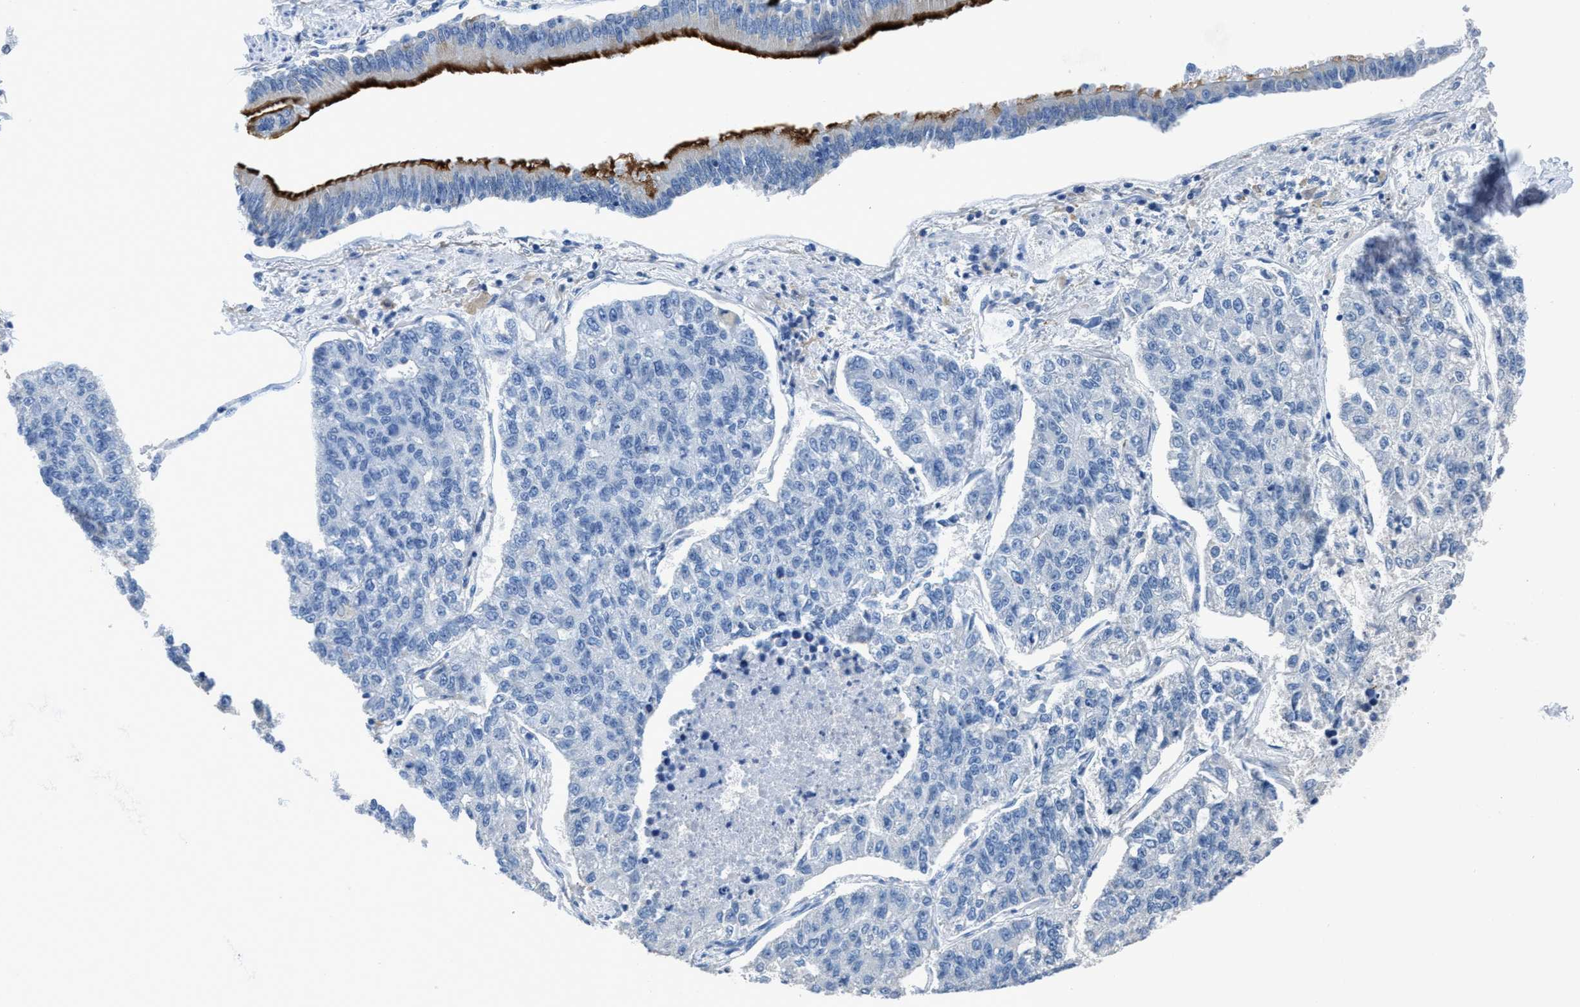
{"staining": {"intensity": "negative", "quantity": "none", "location": "none"}, "tissue": "lung cancer", "cell_type": "Tumor cells", "image_type": "cancer", "snomed": [{"axis": "morphology", "description": "Adenocarcinoma, NOS"}, {"axis": "topography", "description": "Lung"}], "caption": "High power microscopy micrograph of an immunohistochemistry (IHC) photomicrograph of lung cancer, revealing no significant expression in tumor cells.", "gene": "DNAI1", "patient": {"sex": "male", "age": 49}}